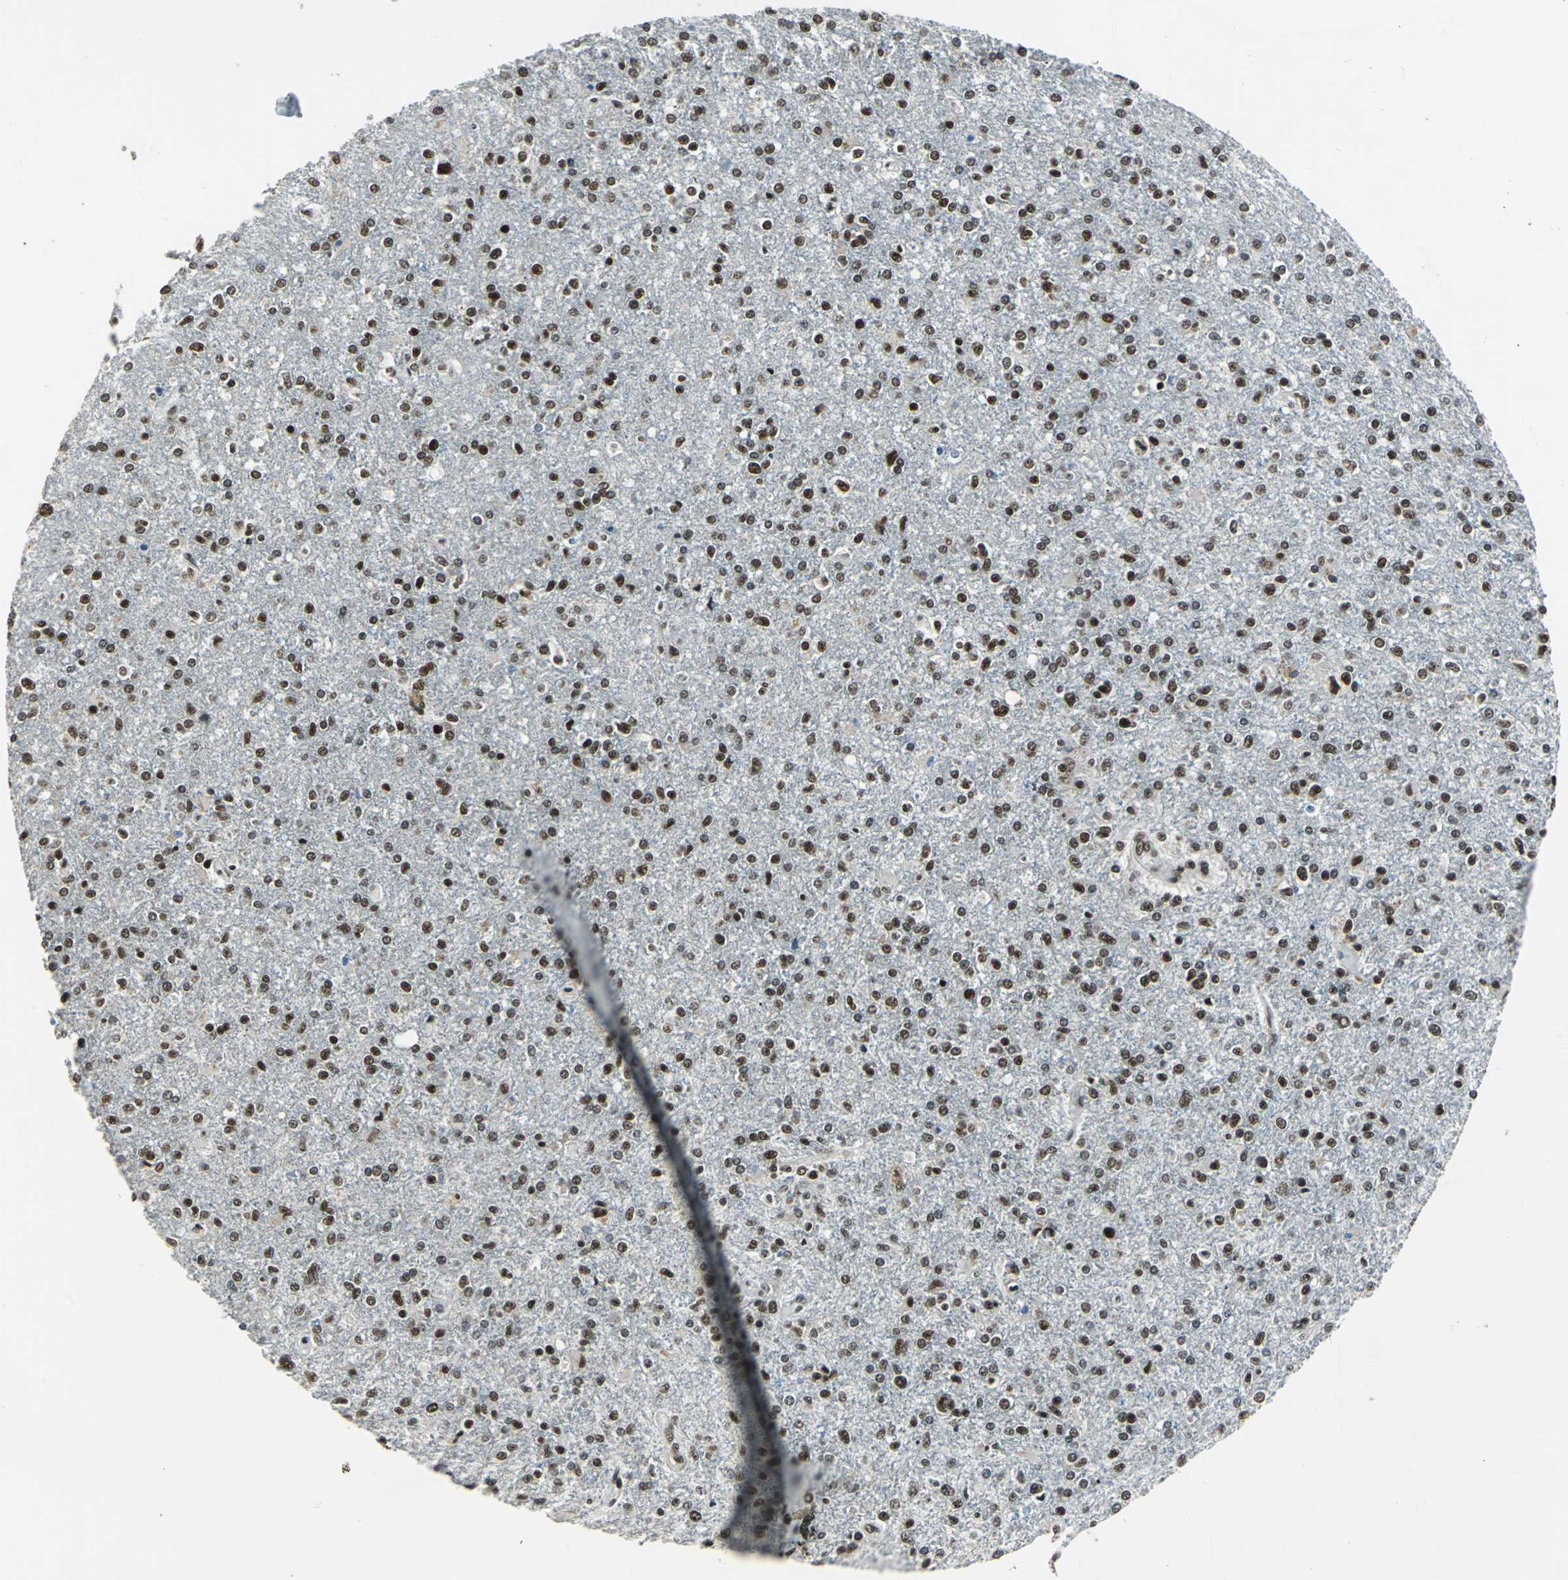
{"staining": {"intensity": "moderate", "quantity": "25%-75%", "location": "nuclear"}, "tissue": "glioma", "cell_type": "Tumor cells", "image_type": "cancer", "snomed": [{"axis": "morphology", "description": "Glioma, malignant, High grade"}, {"axis": "topography", "description": "Cerebral cortex"}], "caption": "Glioma was stained to show a protein in brown. There is medium levels of moderate nuclear expression in about 25%-75% of tumor cells. The protein of interest is shown in brown color, while the nuclei are stained blue.", "gene": "BCLAF1", "patient": {"sex": "male", "age": 76}}